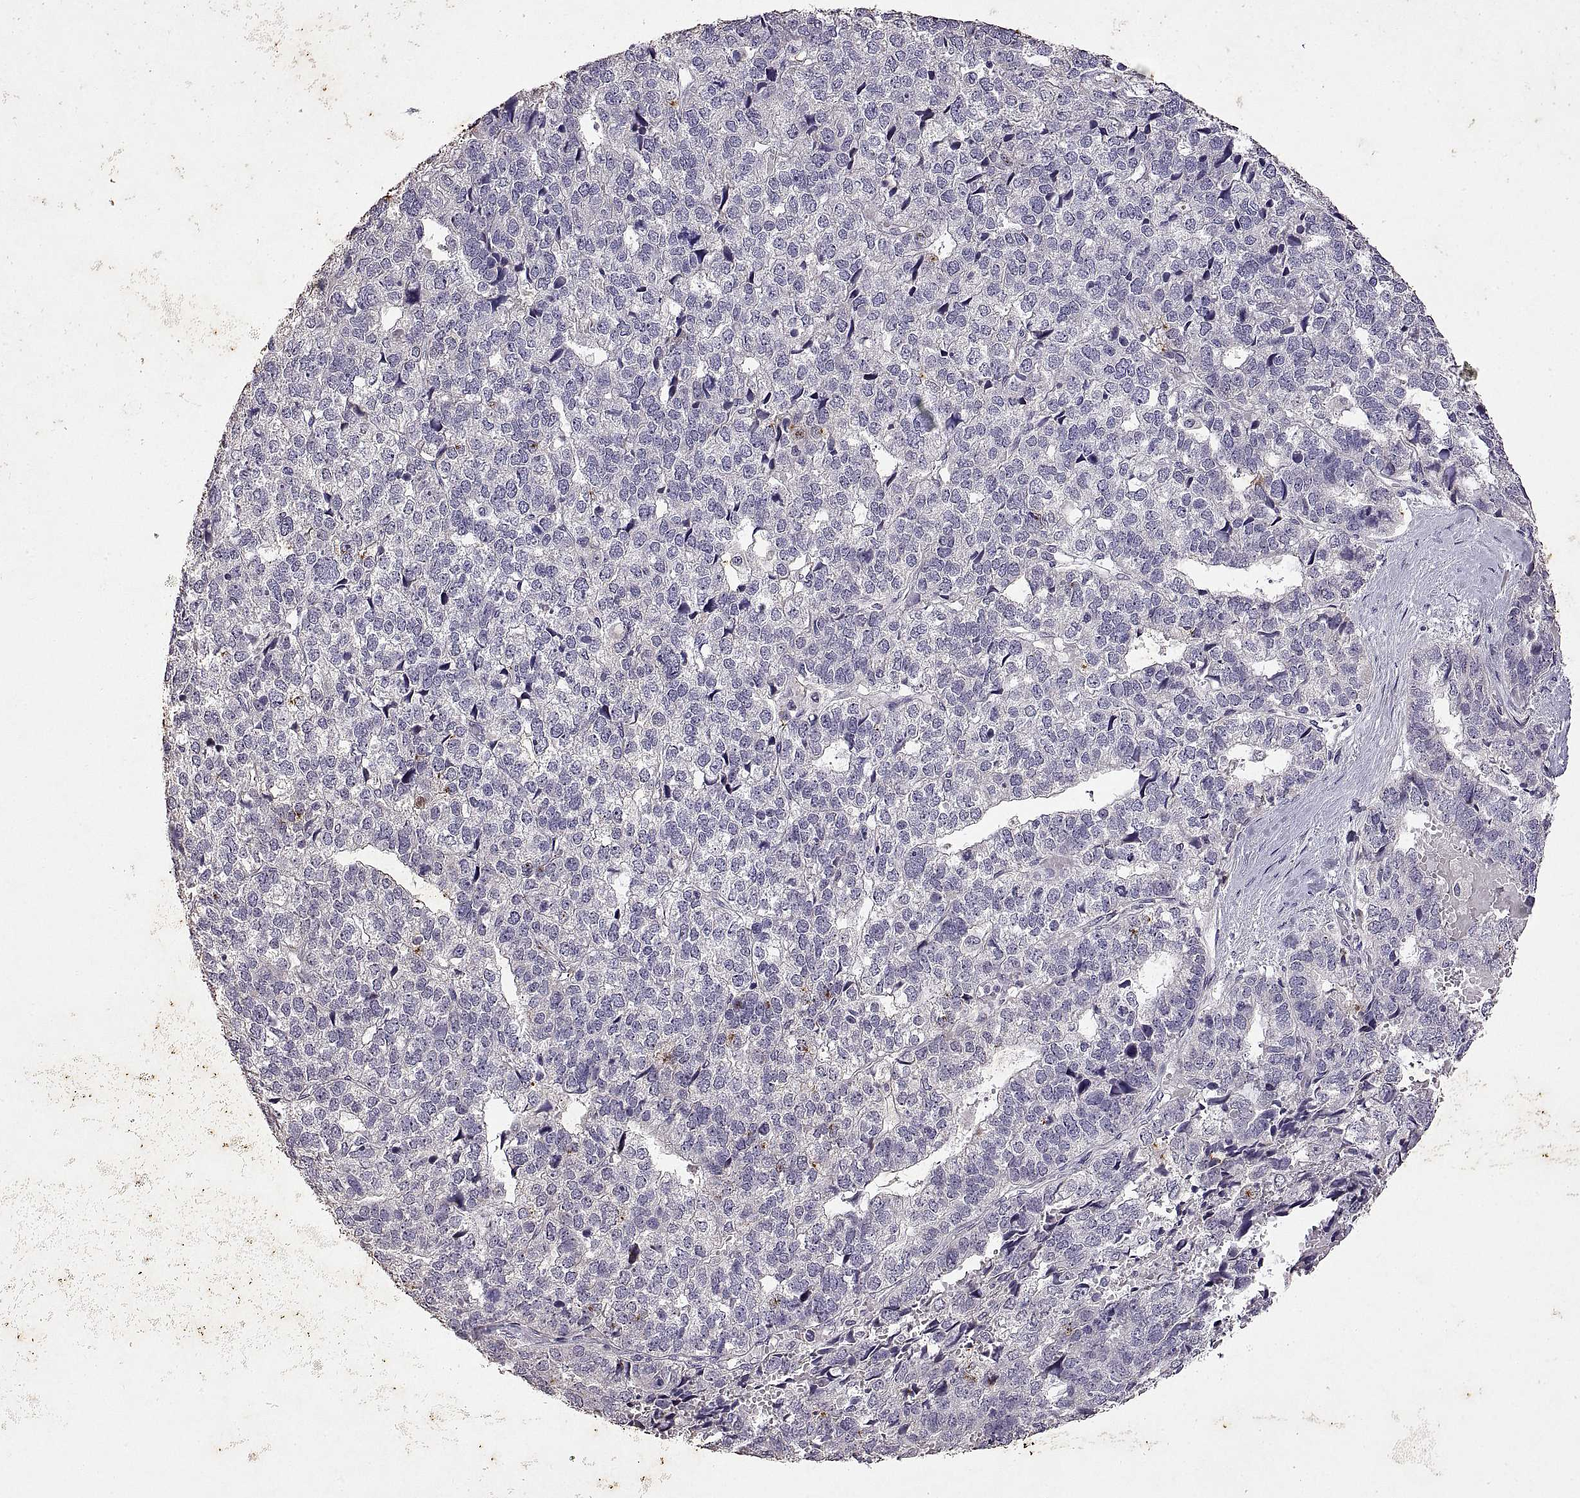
{"staining": {"intensity": "negative", "quantity": "none", "location": "none"}, "tissue": "stomach cancer", "cell_type": "Tumor cells", "image_type": "cancer", "snomed": [{"axis": "morphology", "description": "Adenocarcinoma, NOS"}, {"axis": "topography", "description": "Stomach"}], "caption": "Stomach adenocarcinoma was stained to show a protein in brown. There is no significant expression in tumor cells.", "gene": "DEFB136", "patient": {"sex": "male", "age": 69}}